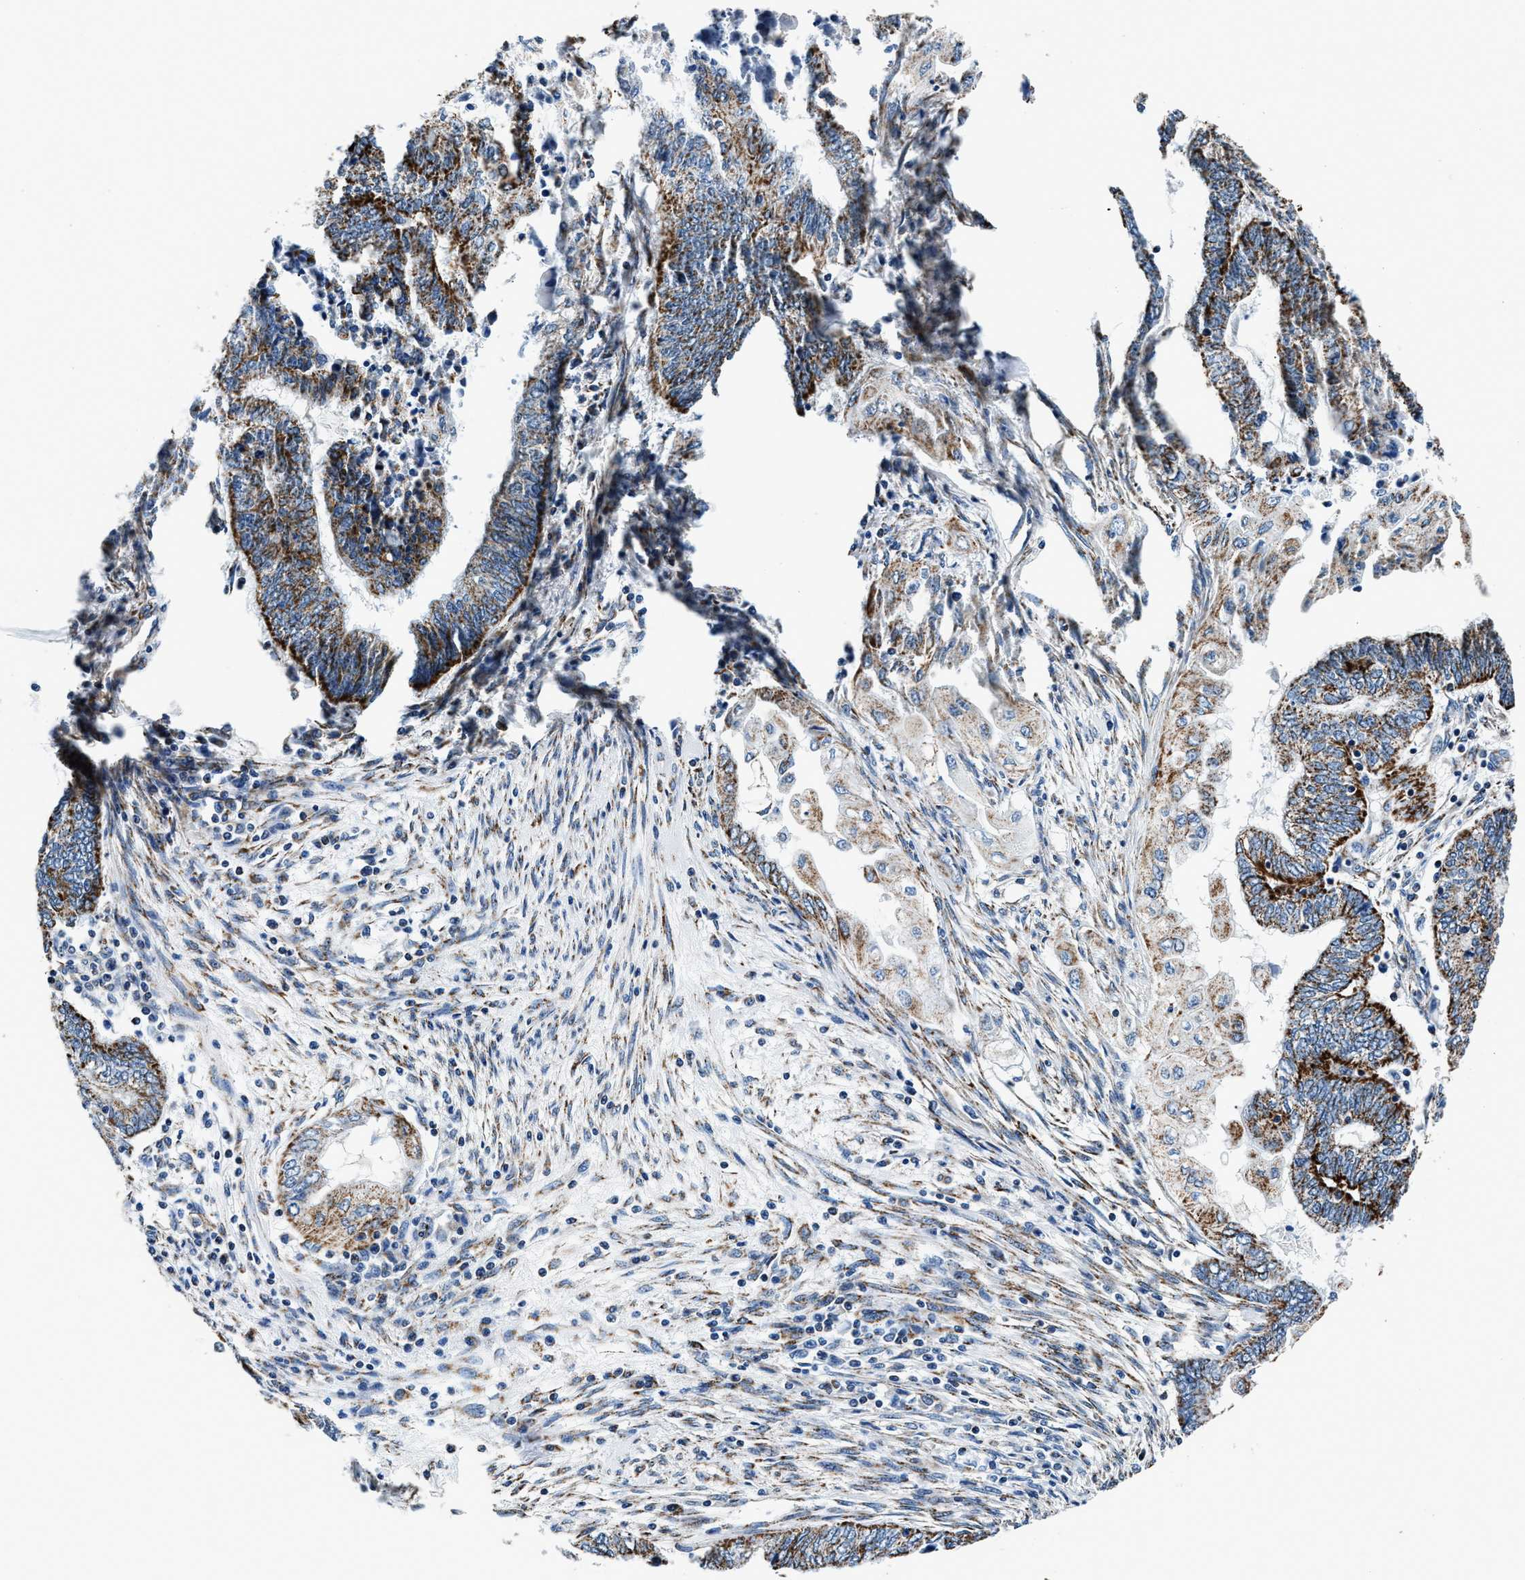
{"staining": {"intensity": "moderate", "quantity": ">75%", "location": "cytoplasmic/membranous"}, "tissue": "endometrial cancer", "cell_type": "Tumor cells", "image_type": "cancer", "snomed": [{"axis": "morphology", "description": "Adenocarcinoma, NOS"}, {"axis": "topography", "description": "Uterus"}, {"axis": "topography", "description": "Endometrium"}], "caption": "Immunohistochemistry of human endometrial adenocarcinoma demonstrates medium levels of moderate cytoplasmic/membranous positivity in about >75% of tumor cells. The staining was performed using DAB, with brown indicating positive protein expression. Nuclei are stained blue with hematoxylin.", "gene": "HIBADH", "patient": {"sex": "female", "age": 70}}